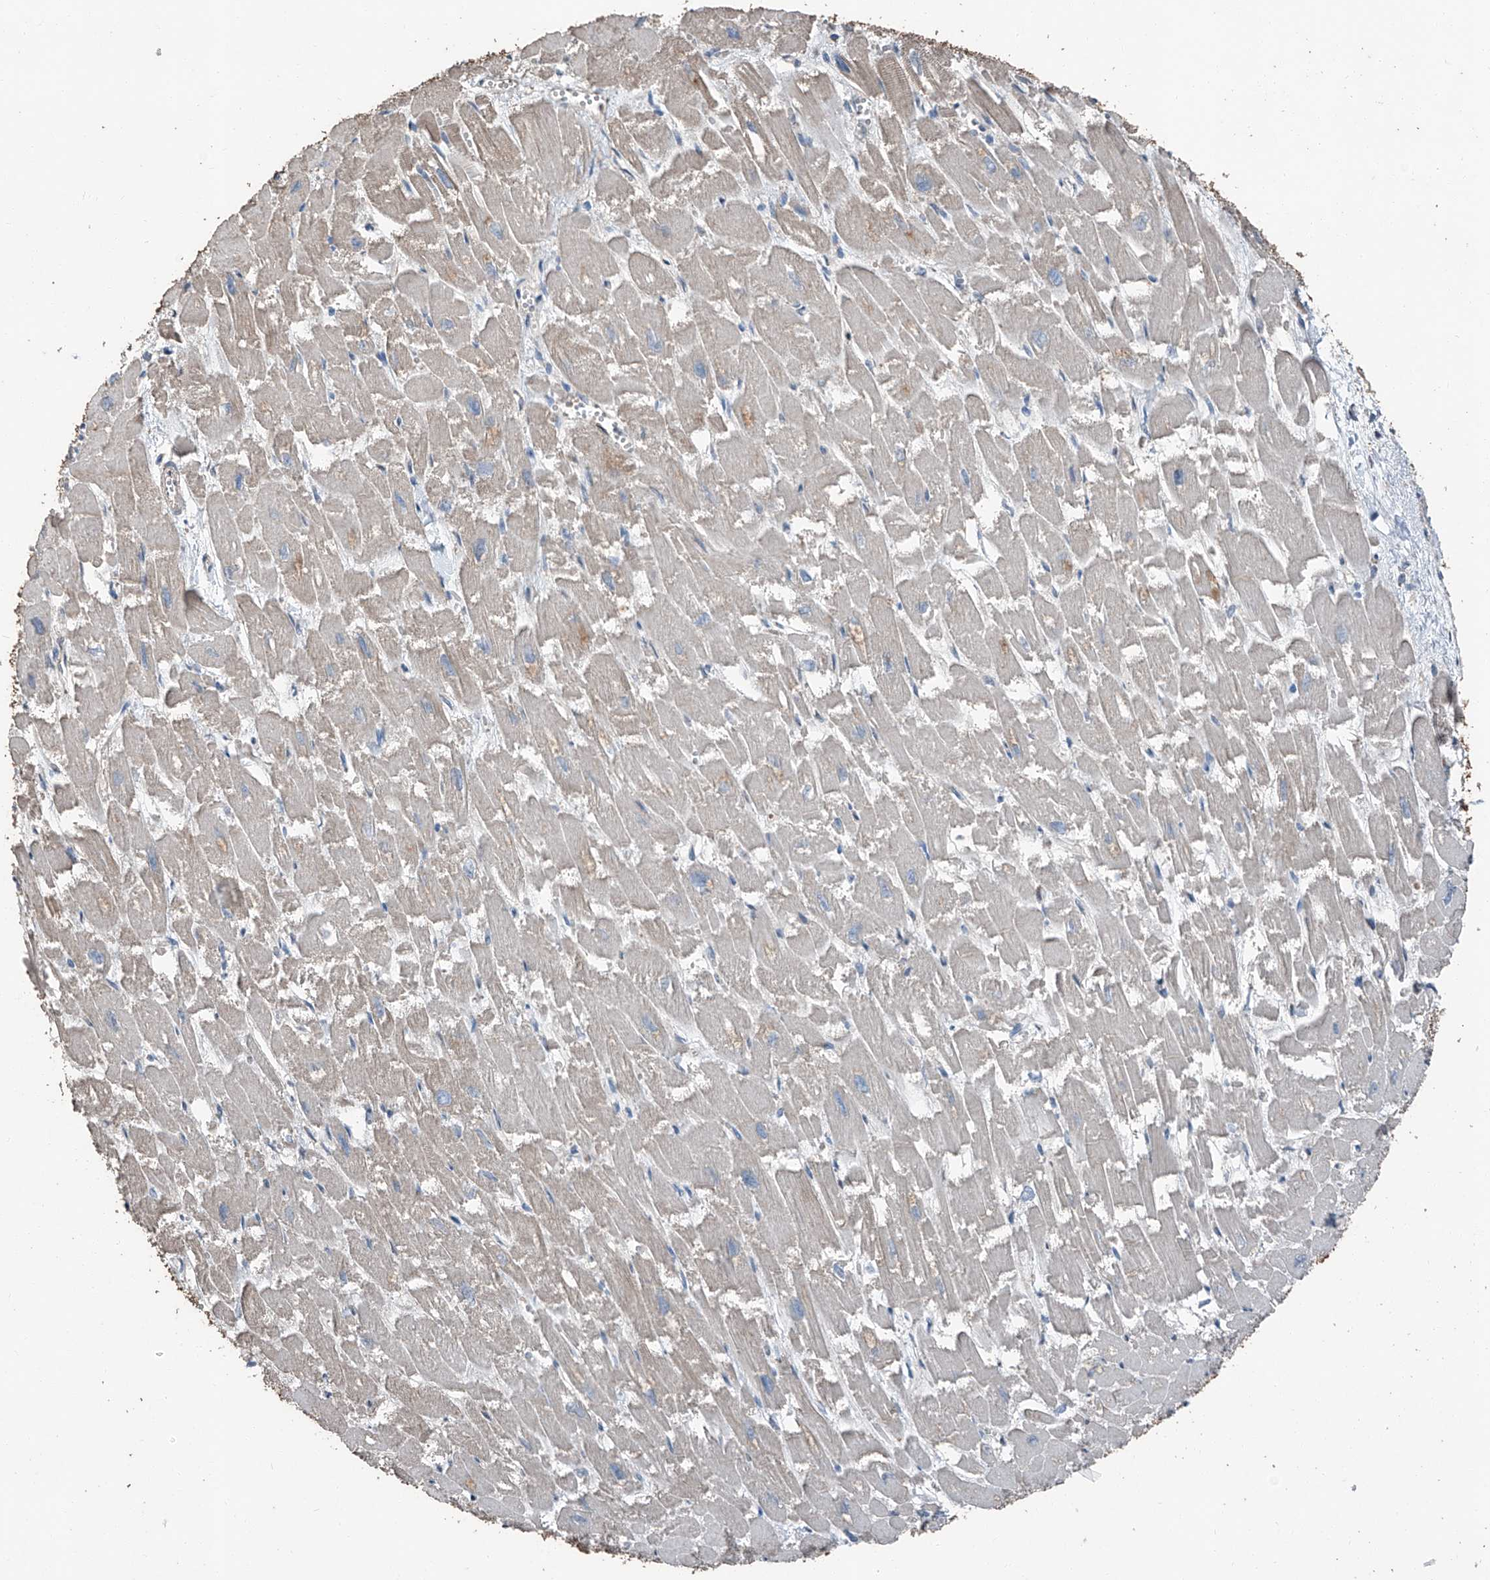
{"staining": {"intensity": "moderate", "quantity": "<25%", "location": "cytoplasmic/membranous"}, "tissue": "heart muscle", "cell_type": "Cardiomyocytes", "image_type": "normal", "snomed": [{"axis": "morphology", "description": "Normal tissue, NOS"}, {"axis": "topography", "description": "Heart"}], "caption": "IHC histopathology image of normal heart muscle: human heart muscle stained using immunohistochemistry (IHC) shows low levels of moderate protein expression localized specifically in the cytoplasmic/membranous of cardiomyocytes, appearing as a cytoplasmic/membranous brown color.", "gene": "MAMLD1", "patient": {"sex": "male", "age": 54}}